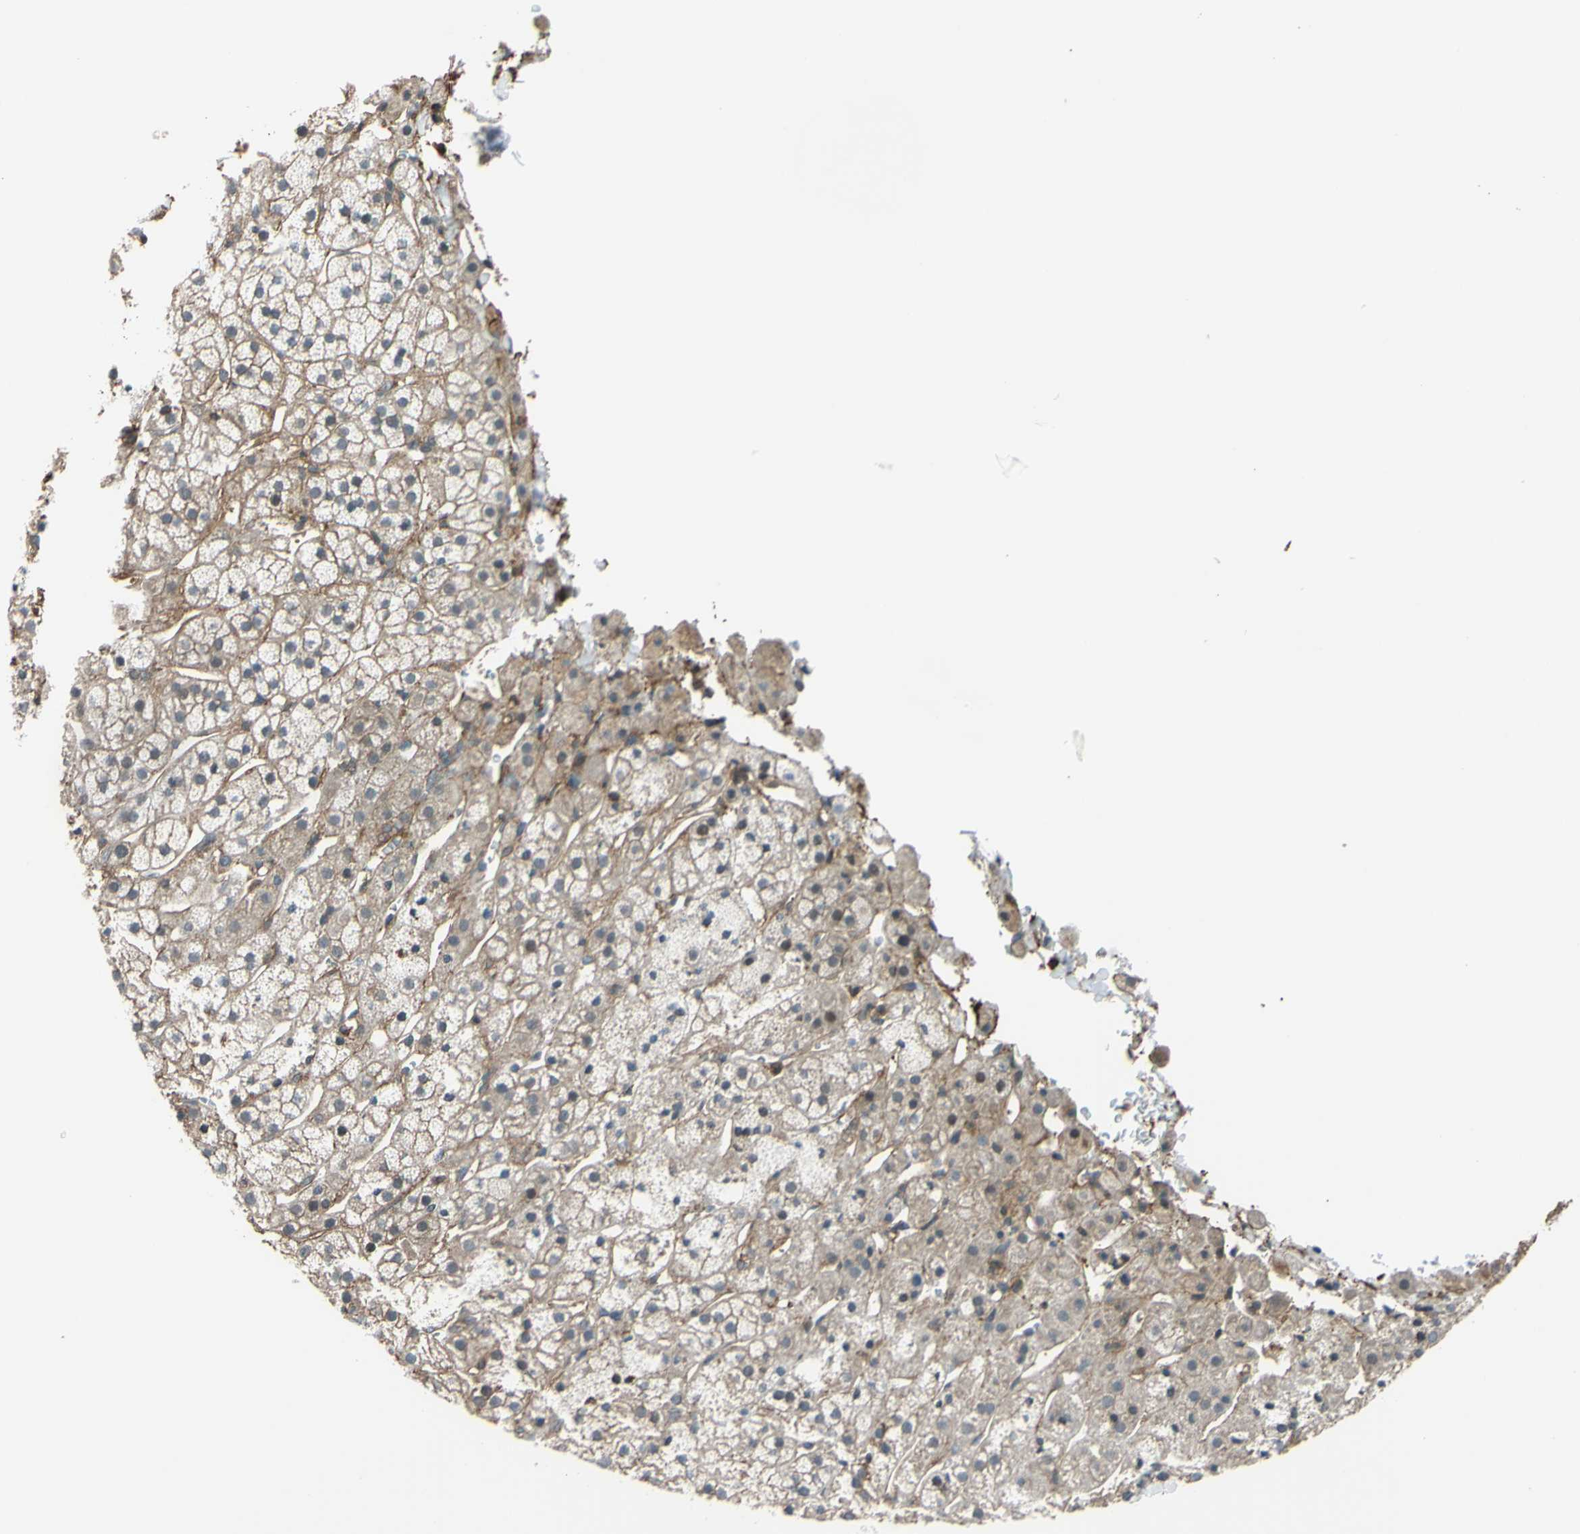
{"staining": {"intensity": "moderate", "quantity": ">75%", "location": "cytoplasmic/membranous"}, "tissue": "adrenal gland", "cell_type": "Glandular cells", "image_type": "normal", "snomed": [{"axis": "morphology", "description": "Normal tissue, NOS"}, {"axis": "topography", "description": "Adrenal gland"}], "caption": "This micrograph displays normal adrenal gland stained with IHC to label a protein in brown. The cytoplasmic/membranous of glandular cells show moderate positivity for the protein. Nuclei are counter-stained blue.", "gene": "ADD3", "patient": {"sex": "male", "age": 56}}